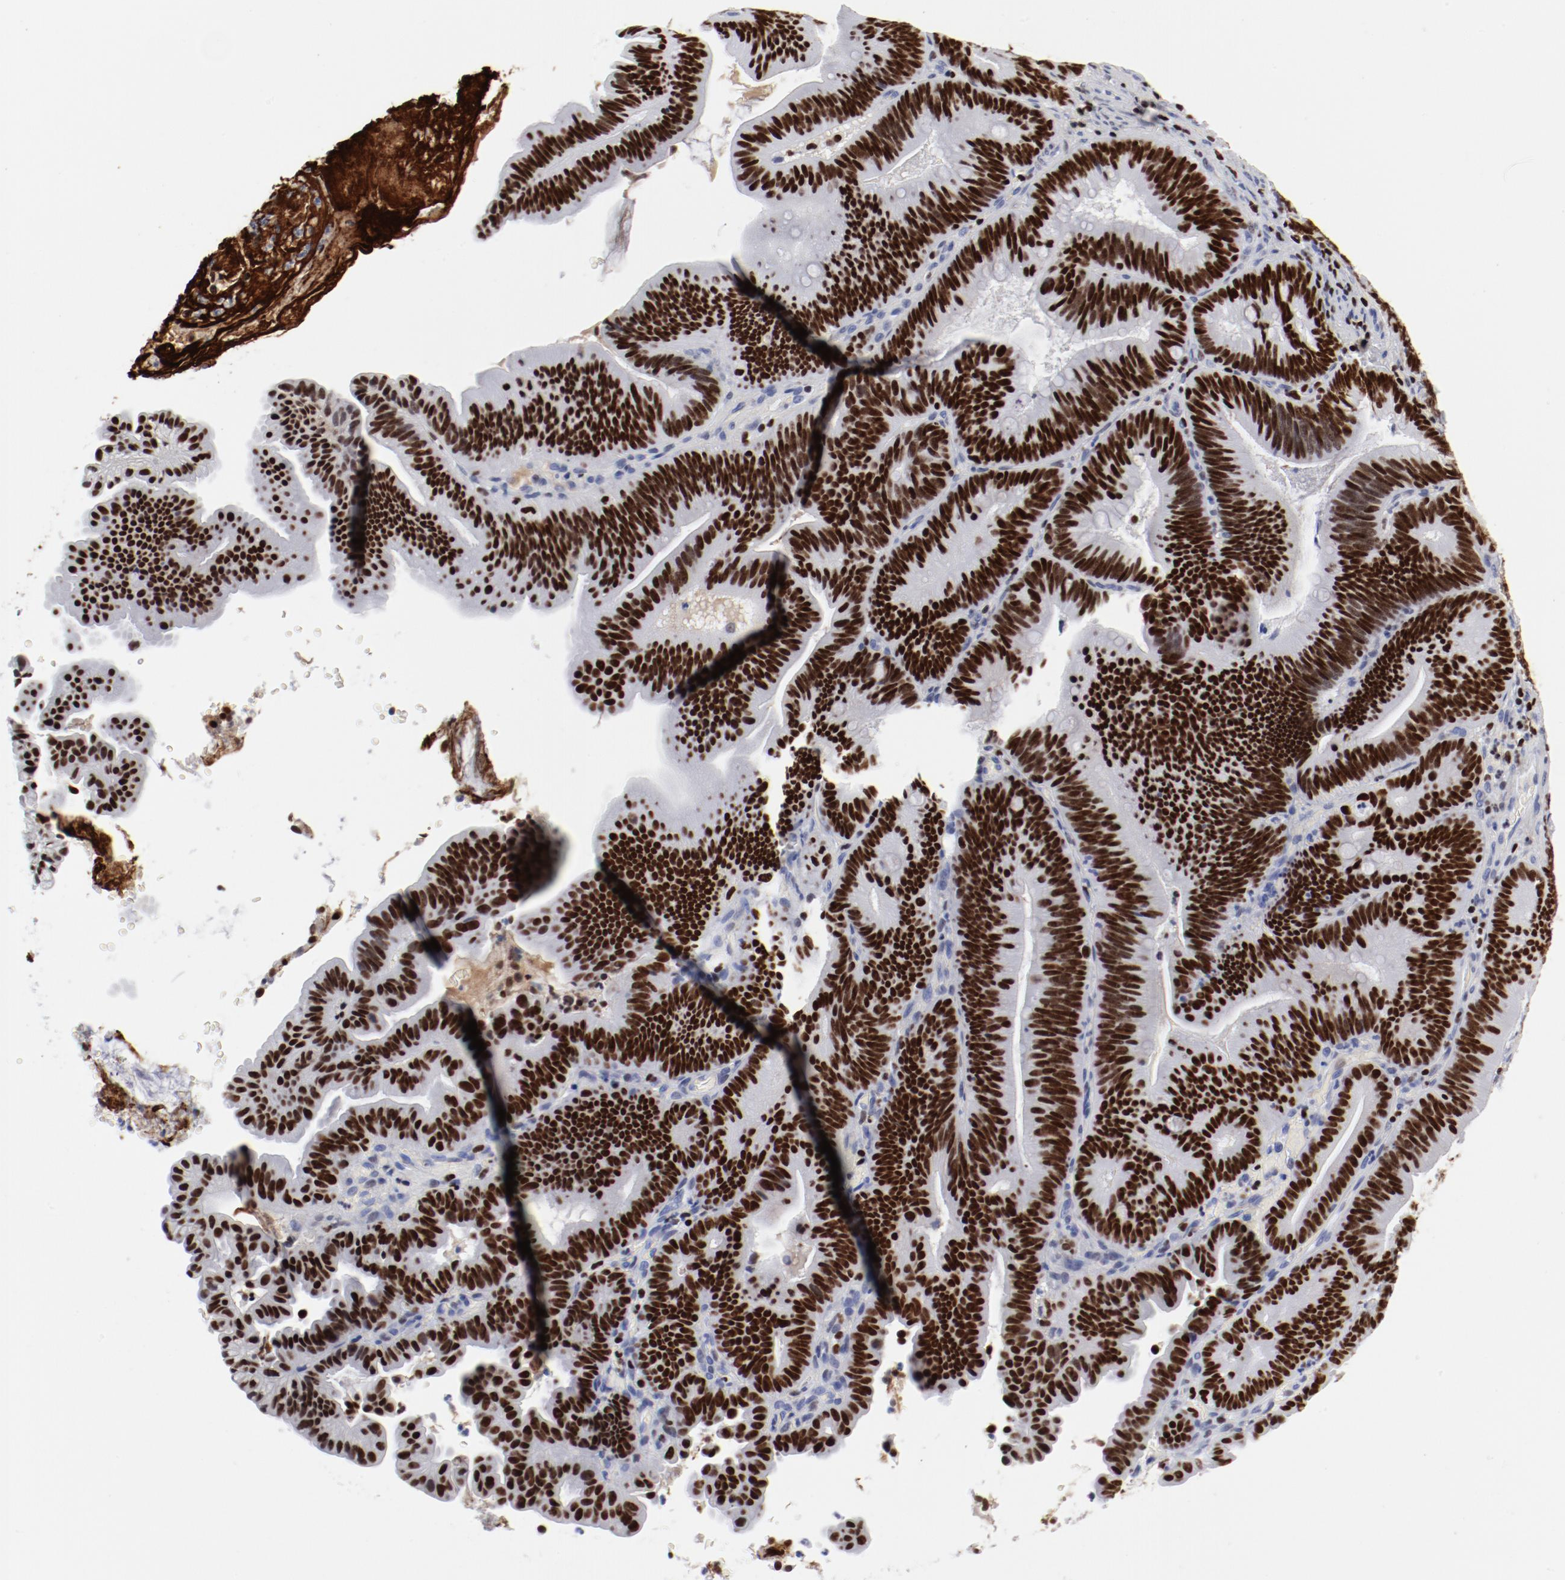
{"staining": {"intensity": "strong", "quantity": ">75%", "location": "nuclear"}, "tissue": "pancreatic cancer", "cell_type": "Tumor cells", "image_type": "cancer", "snomed": [{"axis": "morphology", "description": "Adenocarcinoma, NOS"}, {"axis": "topography", "description": "Pancreas"}], "caption": "Immunohistochemistry (IHC) staining of pancreatic cancer, which shows high levels of strong nuclear expression in approximately >75% of tumor cells indicating strong nuclear protein positivity. The staining was performed using DAB (brown) for protein detection and nuclei were counterstained in hematoxylin (blue).", "gene": "SMARCC2", "patient": {"sex": "male", "age": 82}}